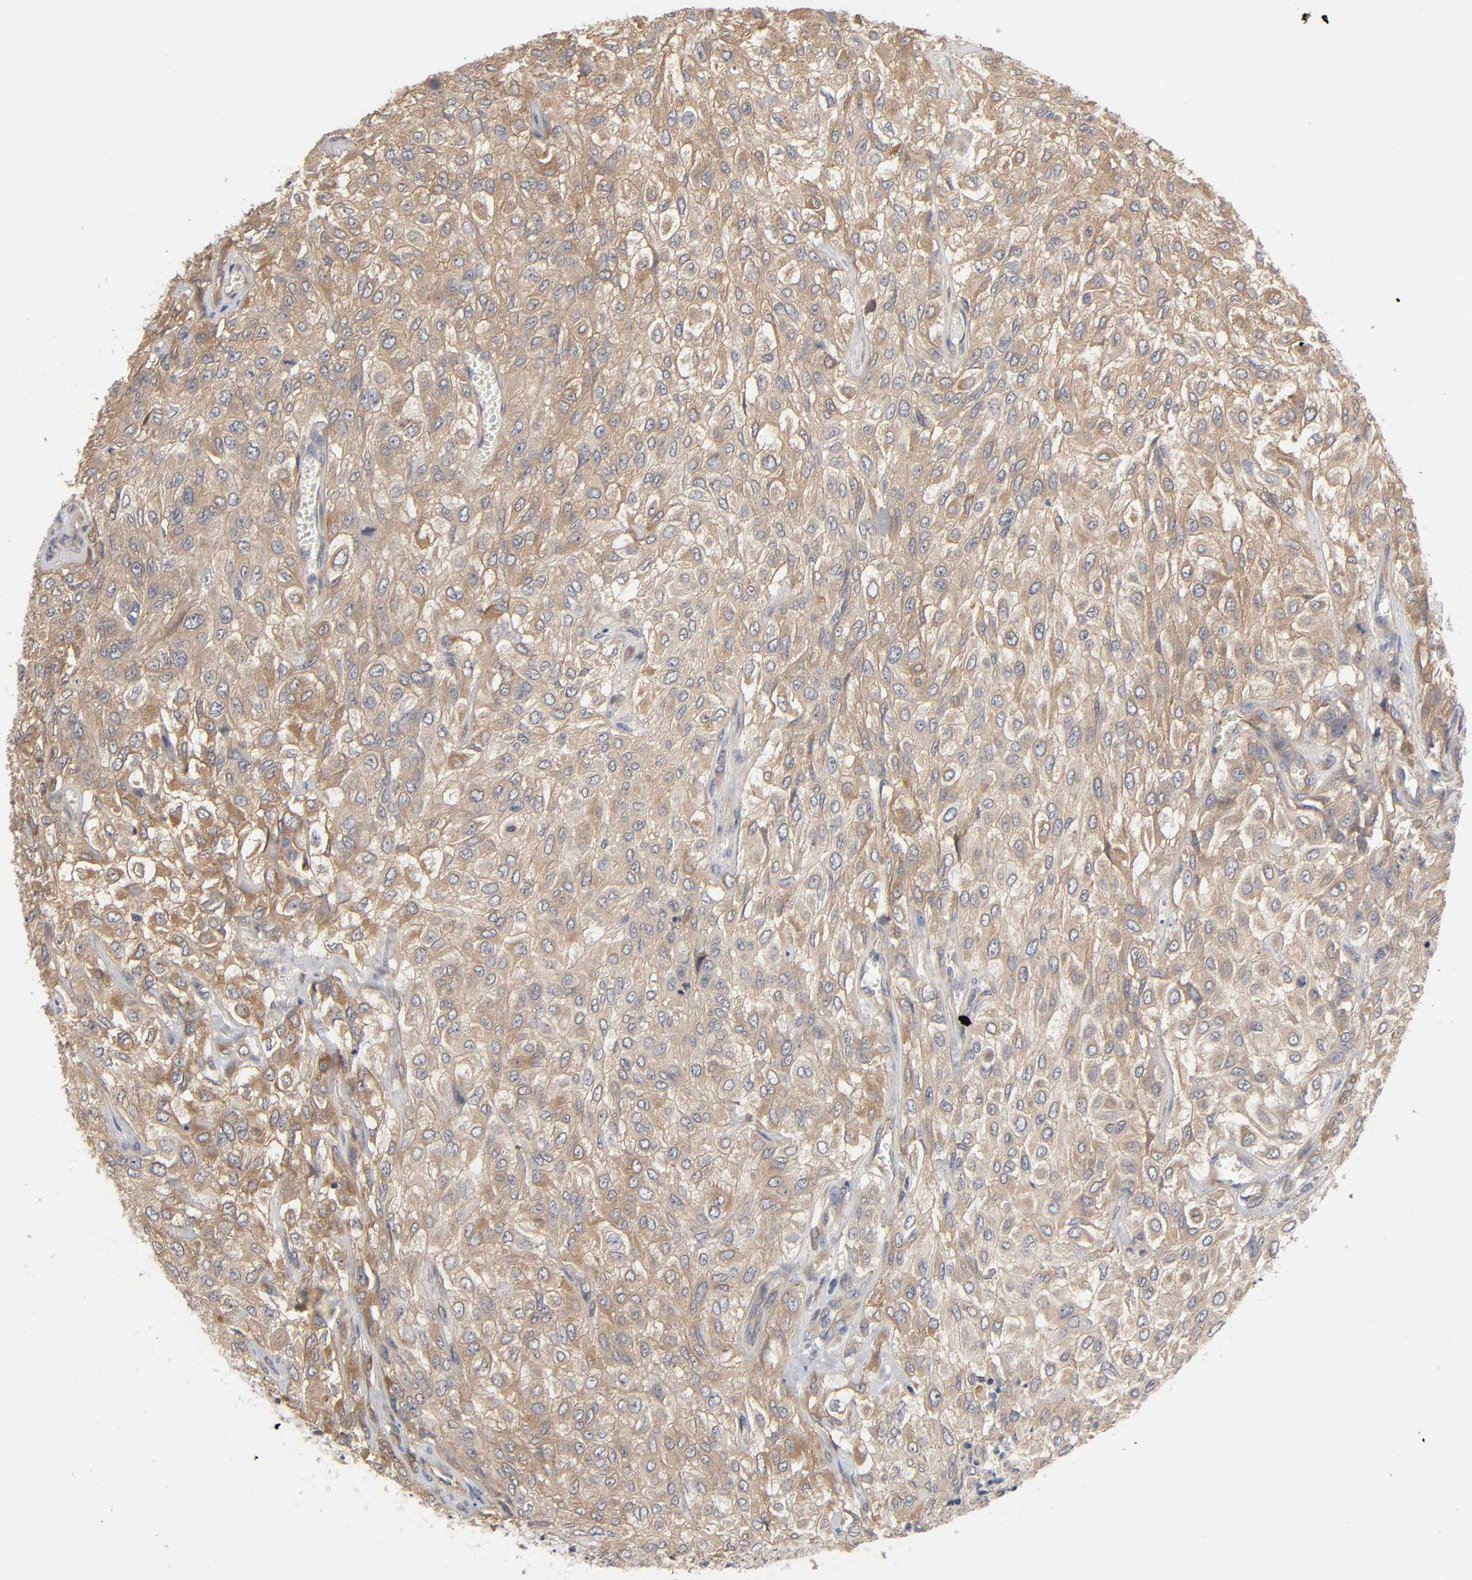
{"staining": {"intensity": "weak", "quantity": ">75%", "location": "cytoplasmic/membranous"}, "tissue": "urothelial cancer", "cell_type": "Tumor cells", "image_type": "cancer", "snomed": [{"axis": "morphology", "description": "Urothelial carcinoma, High grade"}, {"axis": "topography", "description": "Urinary bladder"}], "caption": "An image of human urothelial carcinoma (high-grade) stained for a protein displays weak cytoplasmic/membranous brown staining in tumor cells.", "gene": "RAB13", "patient": {"sex": "male", "age": 57}}